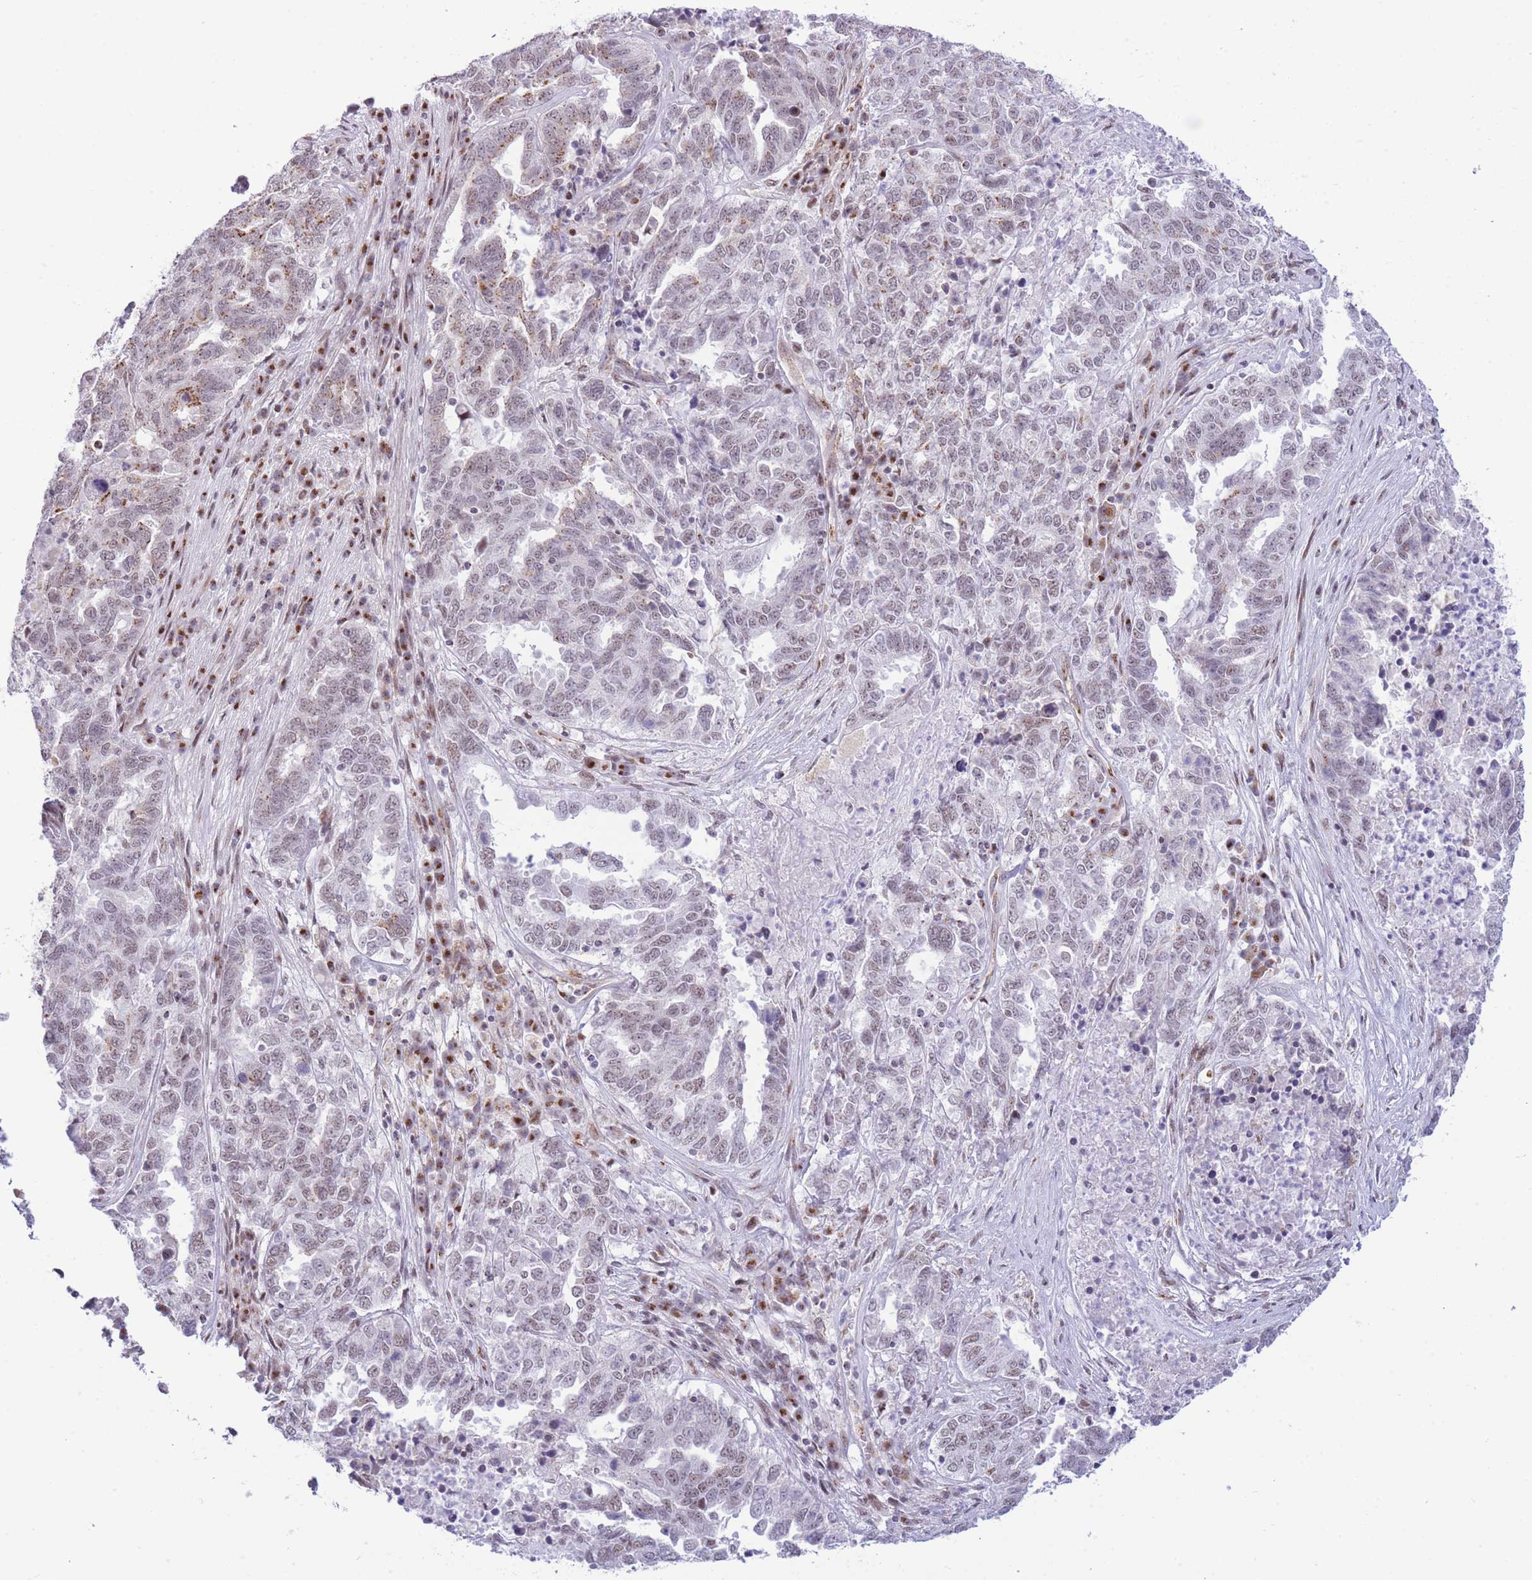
{"staining": {"intensity": "weak", "quantity": "25%-75%", "location": "cytoplasmic/membranous,nuclear"}, "tissue": "ovarian cancer", "cell_type": "Tumor cells", "image_type": "cancer", "snomed": [{"axis": "morphology", "description": "Carcinoma, endometroid"}, {"axis": "topography", "description": "Ovary"}], "caption": "Tumor cells display low levels of weak cytoplasmic/membranous and nuclear staining in approximately 25%-75% of cells in ovarian cancer. (brown staining indicates protein expression, while blue staining denotes nuclei).", "gene": "INO80C", "patient": {"sex": "female", "age": 62}}